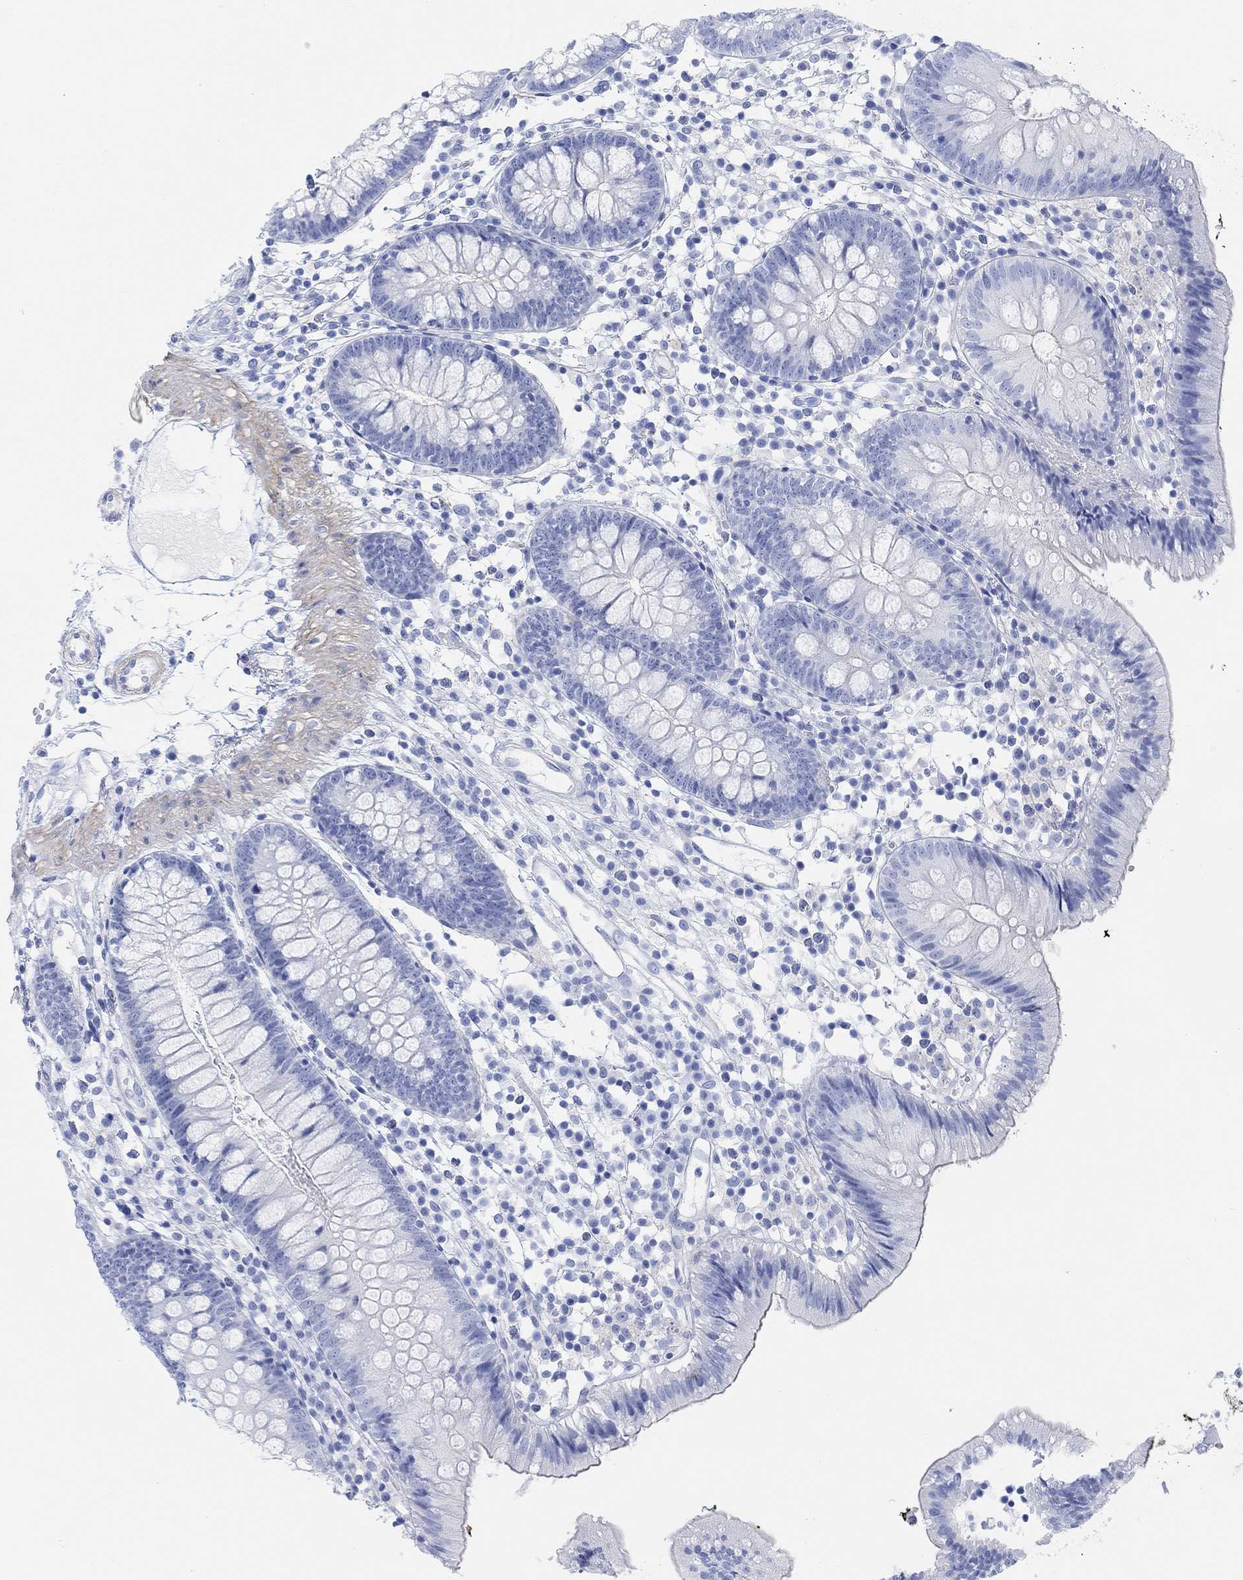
{"staining": {"intensity": "negative", "quantity": "none", "location": "none"}, "tissue": "colon", "cell_type": "Endothelial cells", "image_type": "normal", "snomed": [{"axis": "morphology", "description": "Normal tissue, NOS"}, {"axis": "topography", "description": "Rectum"}], "caption": "IHC of benign colon exhibits no positivity in endothelial cells. (Stains: DAB immunohistochemistry with hematoxylin counter stain, Microscopy: brightfield microscopy at high magnification).", "gene": "ANKRD33", "patient": {"sex": "male", "age": 70}}